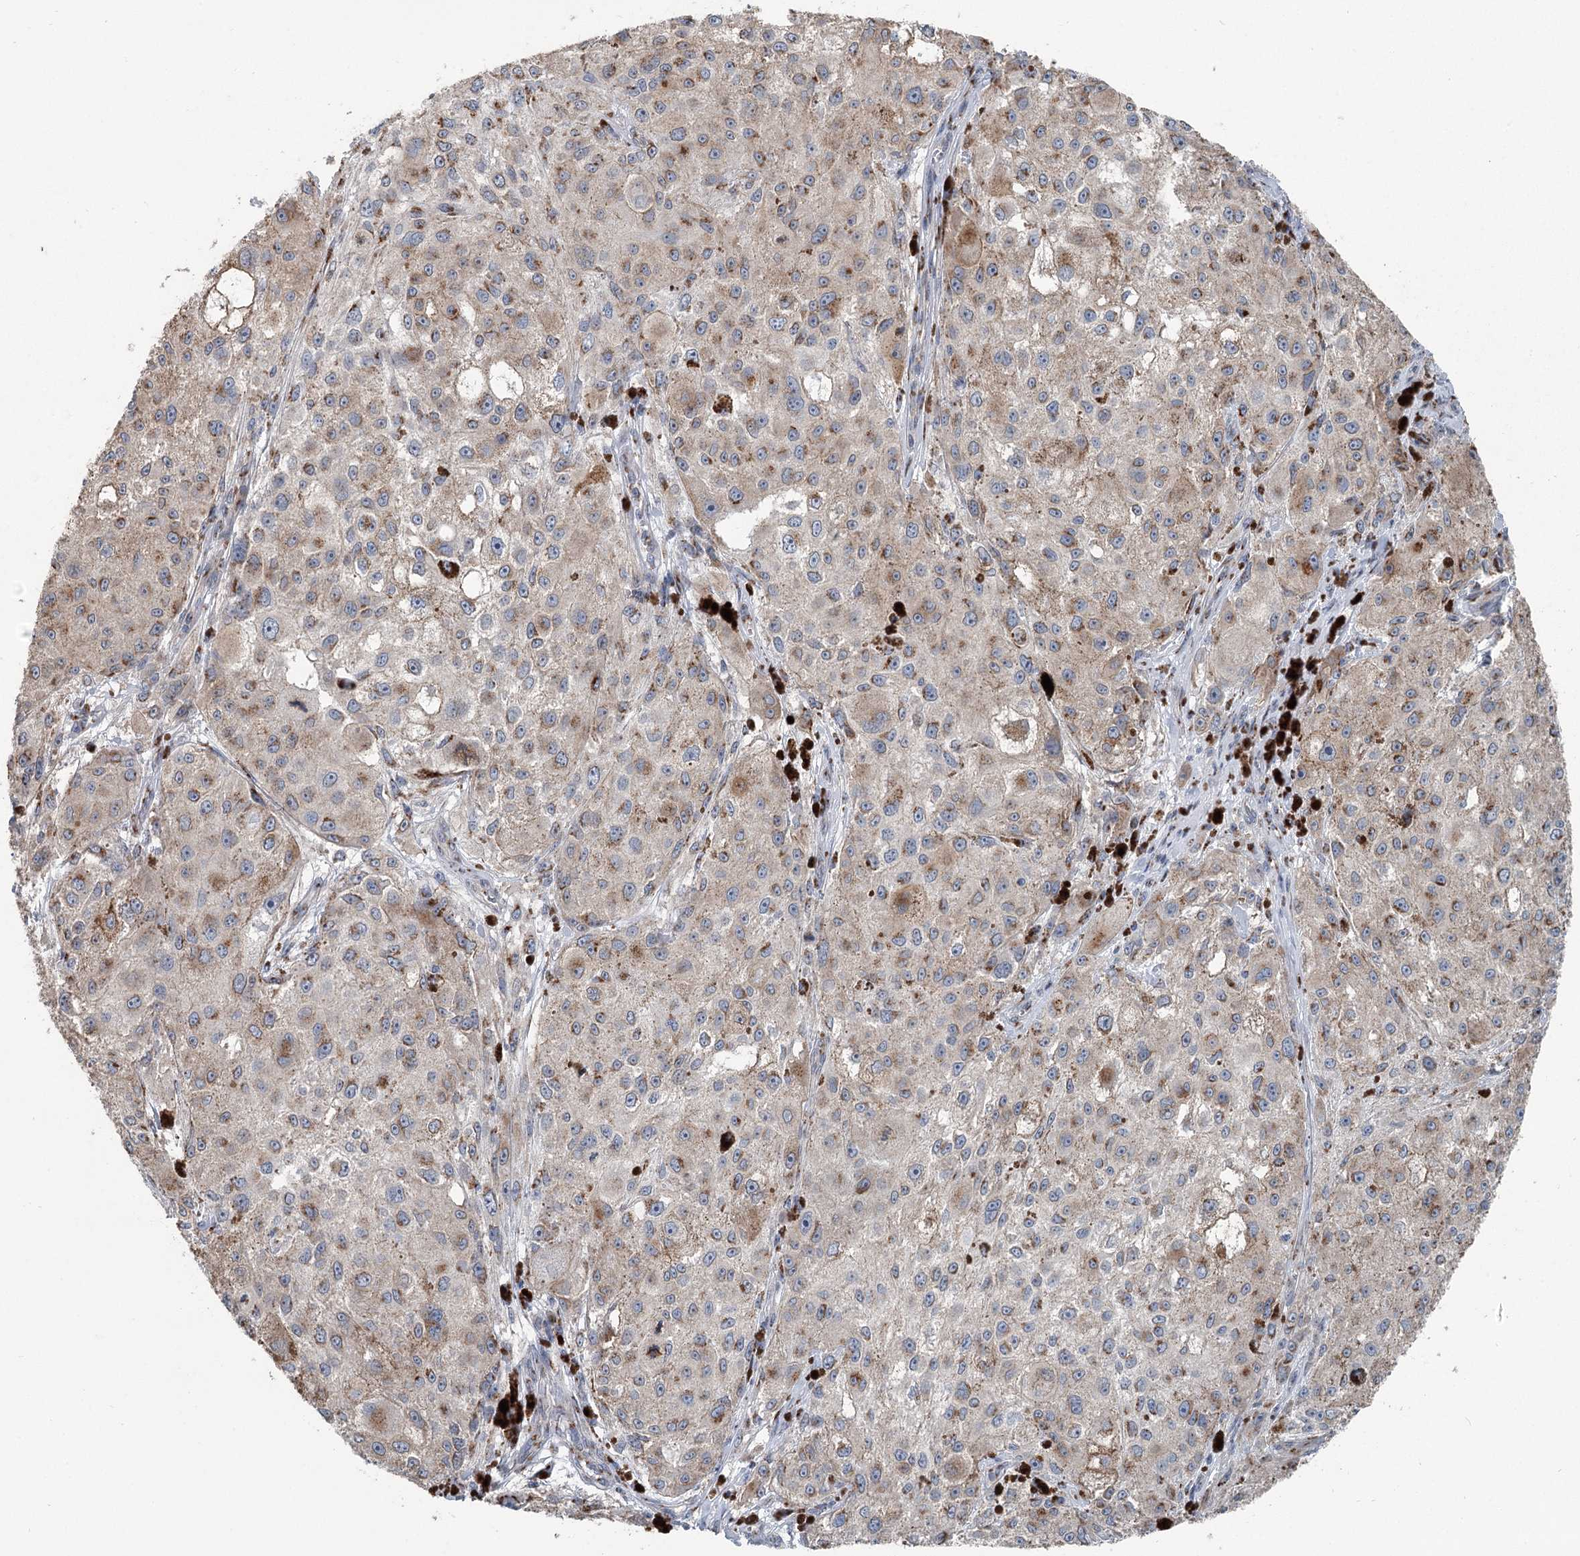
{"staining": {"intensity": "moderate", "quantity": "<25%", "location": "cytoplasmic/membranous"}, "tissue": "melanoma", "cell_type": "Tumor cells", "image_type": "cancer", "snomed": [{"axis": "morphology", "description": "Necrosis, NOS"}, {"axis": "morphology", "description": "Malignant melanoma, NOS"}, {"axis": "topography", "description": "Skin"}], "caption": "The immunohistochemical stain shows moderate cytoplasmic/membranous staining in tumor cells of malignant melanoma tissue.", "gene": "ITIH5", "patient": {"sex": "female", "age": 87}}